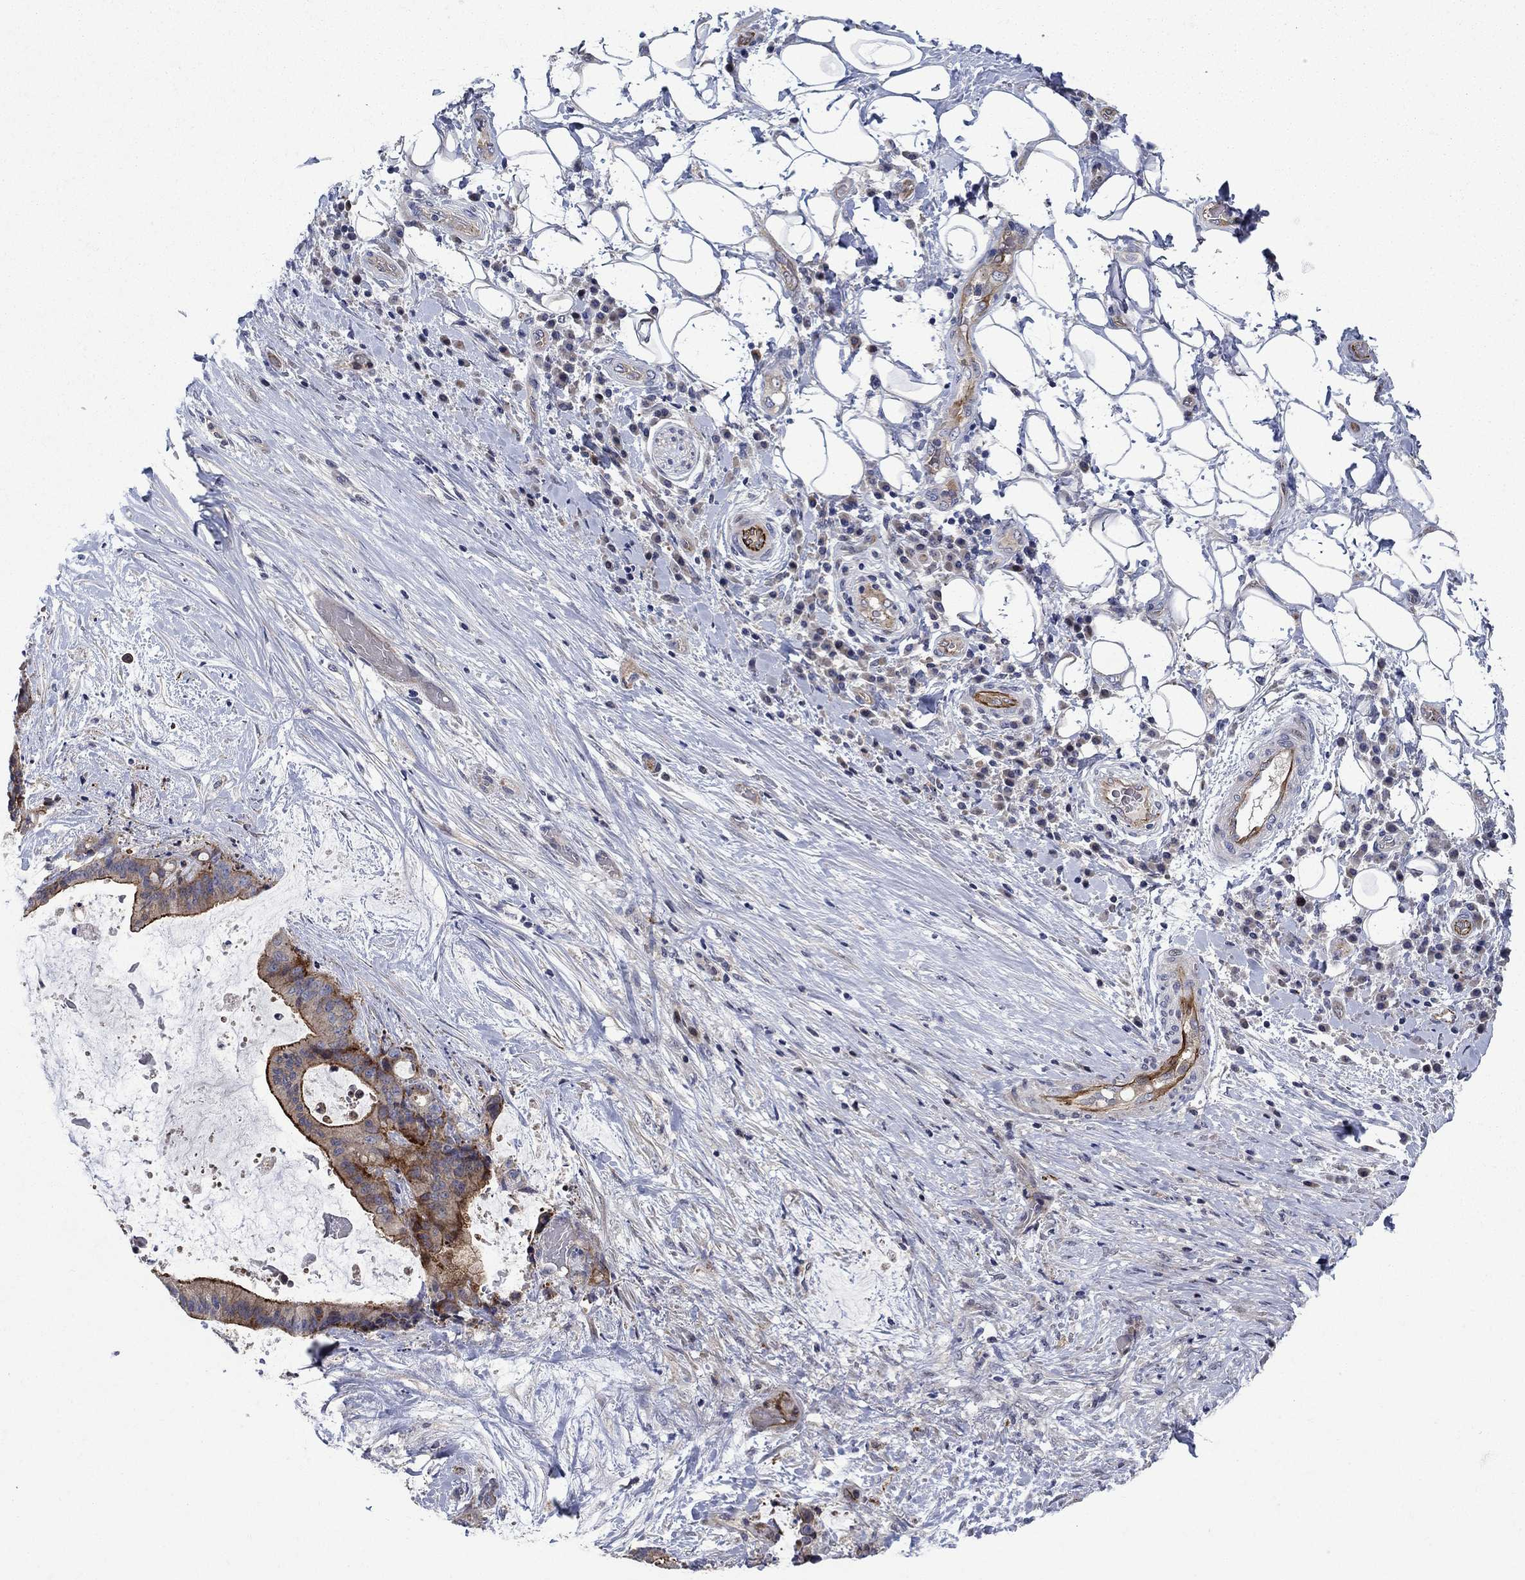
{"staining": {"intensity": "strong", "quantity": "25%-75%", "location": "cytoplasmic/membranous"}, "tissue": "liver cancer", "cell_type": "Tumor cells", "image_type": "cancer", "snomed": [{"axis": "morphology", "description": "Cholangiocarcinoma"}, {"axis": "topography", "description": "Liver"}], "caption": "Immunohistochemical staining of human liver cholangiocarcinoma demonstrates strong cytoplasmic/membranous protein staining in about 25%-75% of tumor cells. (IHC, brightfield microscopy, high magnification).", "gene": "SLC7A1", "patient": {"sex": "female", "age": 73}}